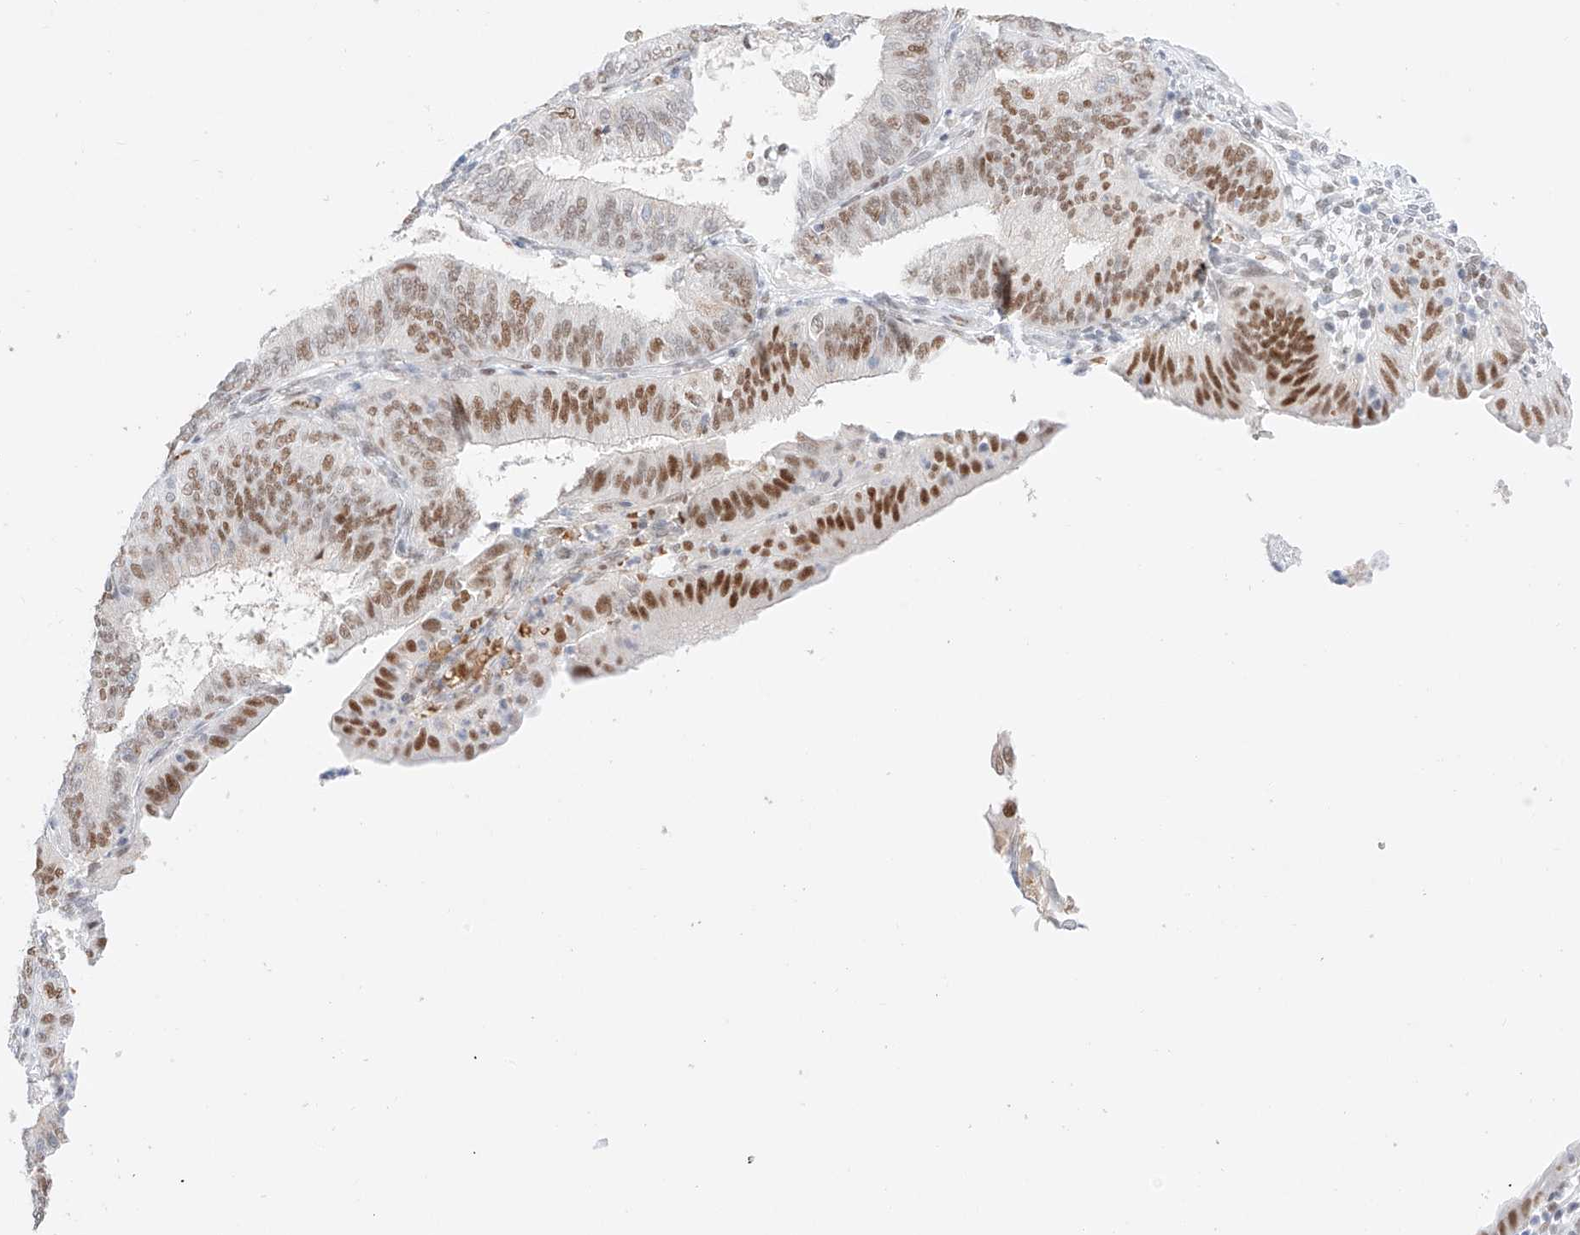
{"staining": {"intensity": "strong", "quantity": "25%-75%", "location": "nuclear"}, "tissue": "endometrial cancer", "cell_type": "Tumor cells", "image_type": "cancer", "snomed": [{"axis": "morphology", "description": "Adenocarcinoma, NOS"}, {"axis": "topography", "description": "Endometrium"}], "caption": "A histopathology image of human adenocarcinoma (endometrial) stained for a protein shows strong nuclear brown staining in tumor cells.", "gene": "APIP", "patient": {"sex": "female", "age": 51}}